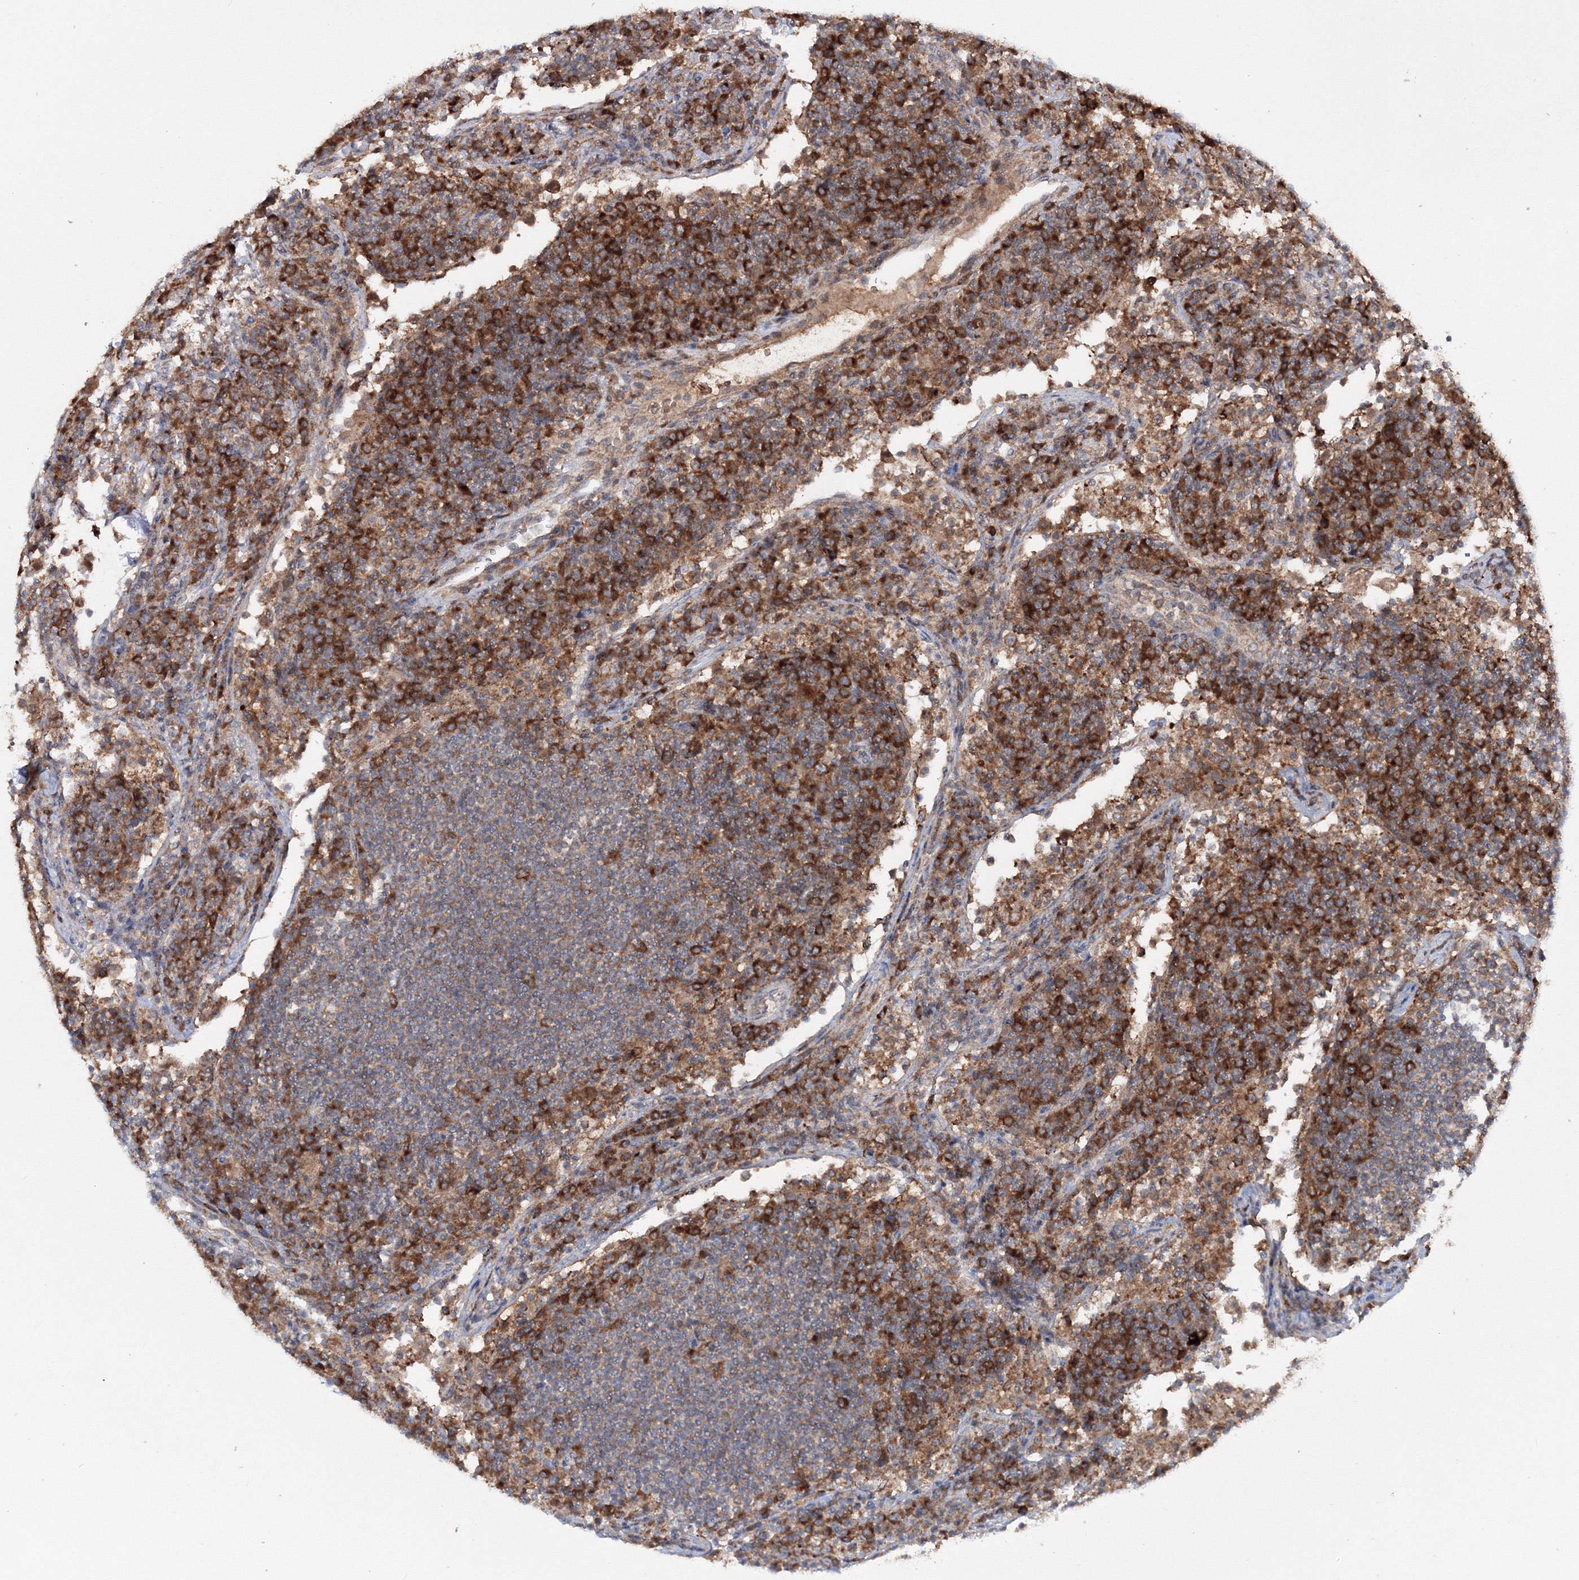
{"staining": {"intensity": "strong", "quantity": ">75%", "location": "cytoplasmic/membranous"}, "tissue": "lymph node", "cell_type": "Germinal center cells", "image_type": "normal", "snomed": [{"axis": "morphology", "description": "Normal tissue, NOS"}, {"axis": "topography", "description": "Lymph node"}], "caption": "Germinal center cells reveal strong cytoplasmic/membranous expression in about >75% of cells in unremarkable lymph node. Immunohistochemistry (ihc) stains the protein of interest in brown and the nuclei are stained blue.", "gene": "PEX13", "patient": {"sex": "female", "age": 53}}